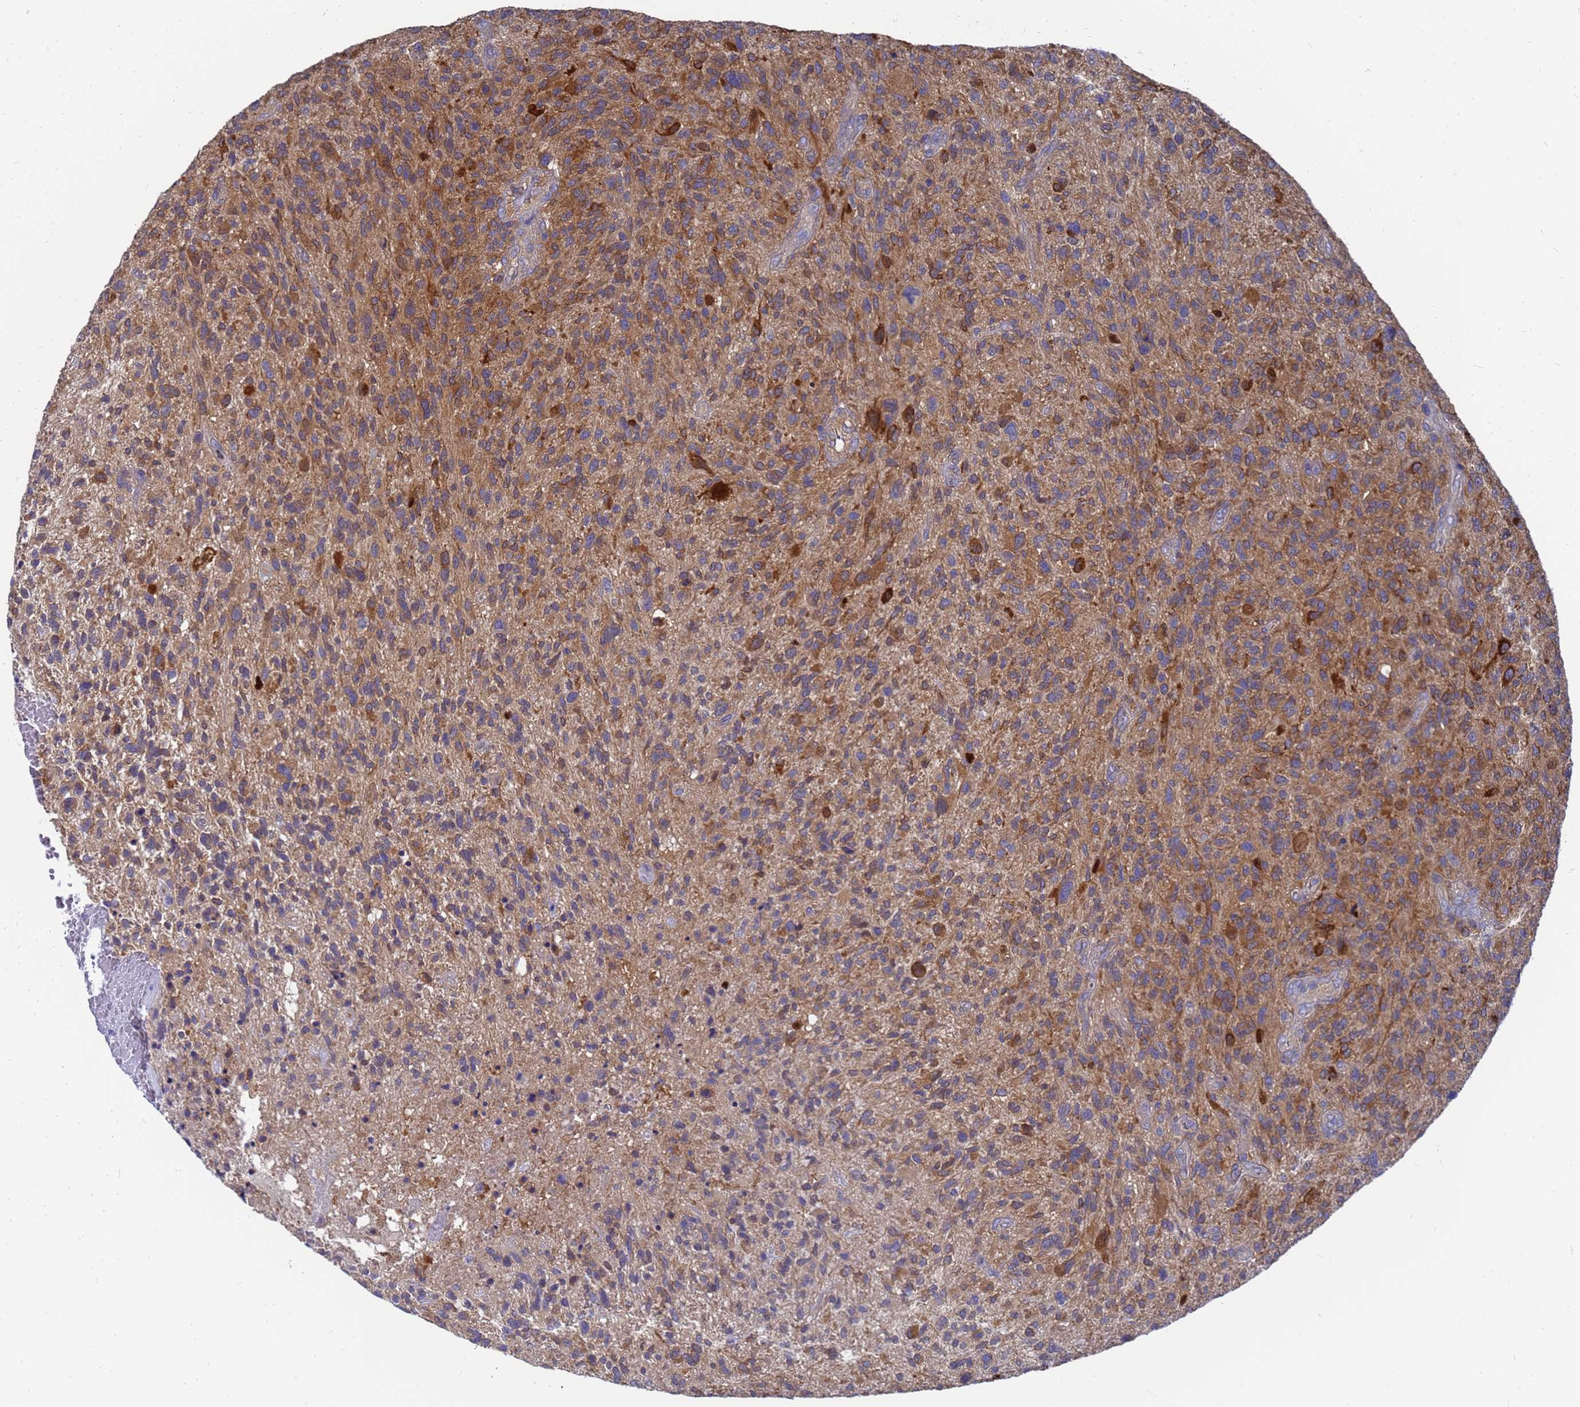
{"staining": {"intensity": "moderate", "quantity": "25%-75%", "location": "cytoplasmic/membranous"}, "tissue": "glioma", "cell_type": "Tumor cells", "image_type": "cancer", "snomed": [{"axis": "morphology", "description": "Glioma, malignant, High grade"}, {"axis": "topography", "description": "Brain"}], "caption": "Glioma stained with a protein marker shows moderate staining in tumor cells.", "gene": "SLC35E2B", "patient": {"sex": "male", "age": 47}}